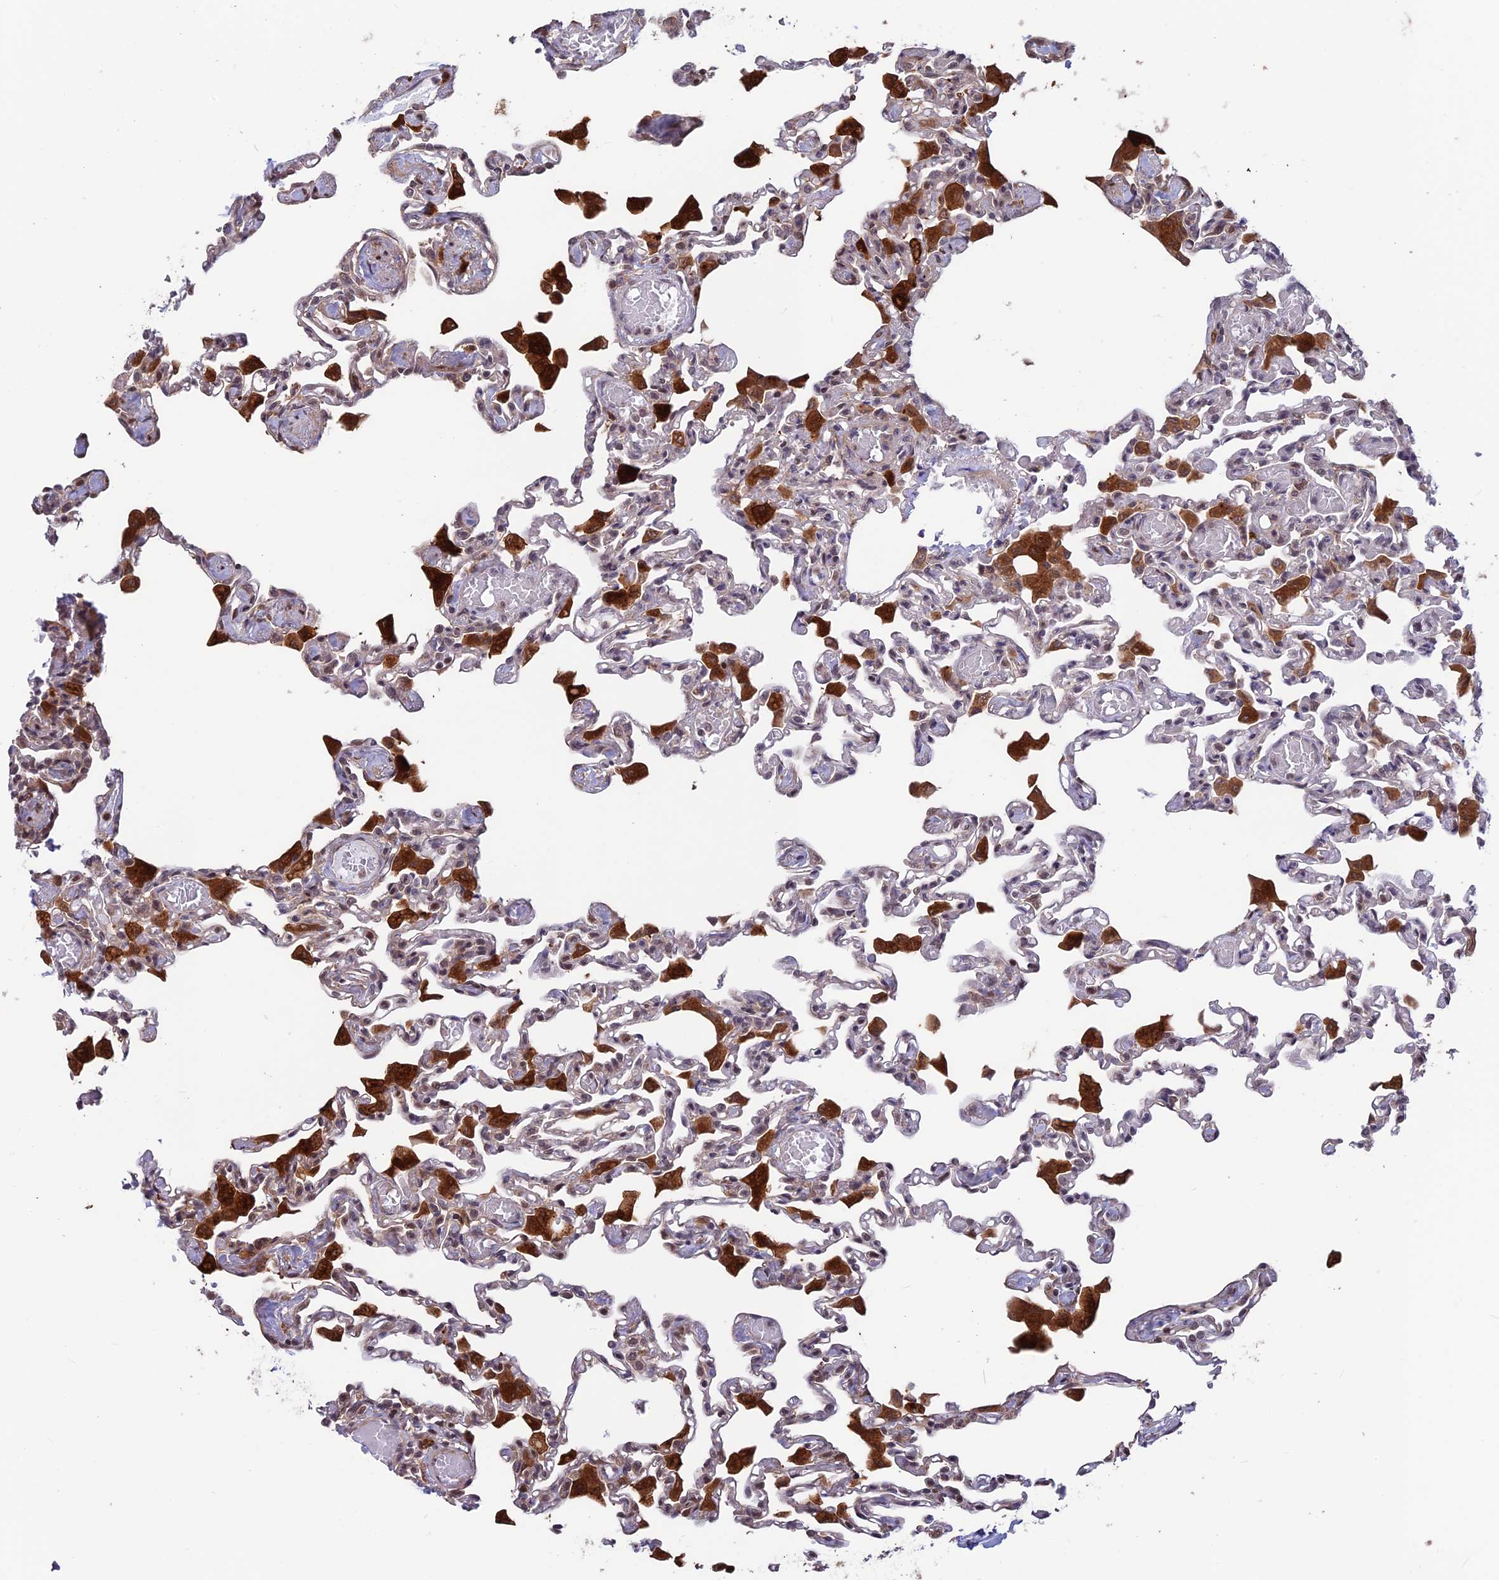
{"staining": {"intensity": "moderate", "quantity": "<25%", "location": "cytoplasmic/membranous"}, "tissue": "lung", "cell_type": "Alveolar cells", "image_type": "normal", "snomed": [{"axis": "morphology", "description": "Normal tissue, NOS"}, {"axis": "topography", "description": "Bronchus"}, {"axis": "topography", "description": "Lung"}], "caption": "Immunohistochemistry of benign lung shows low levels of moderate cytoplasmic/membranous expression in about <25% of alveolar cells. The protein of interest is stained brown, and the nuclei are stained in blue (DAB IHC with brightfield microscopy, high magnification).", "gene": "MAST2", "patient": {"sex": "female", "age": 49}}